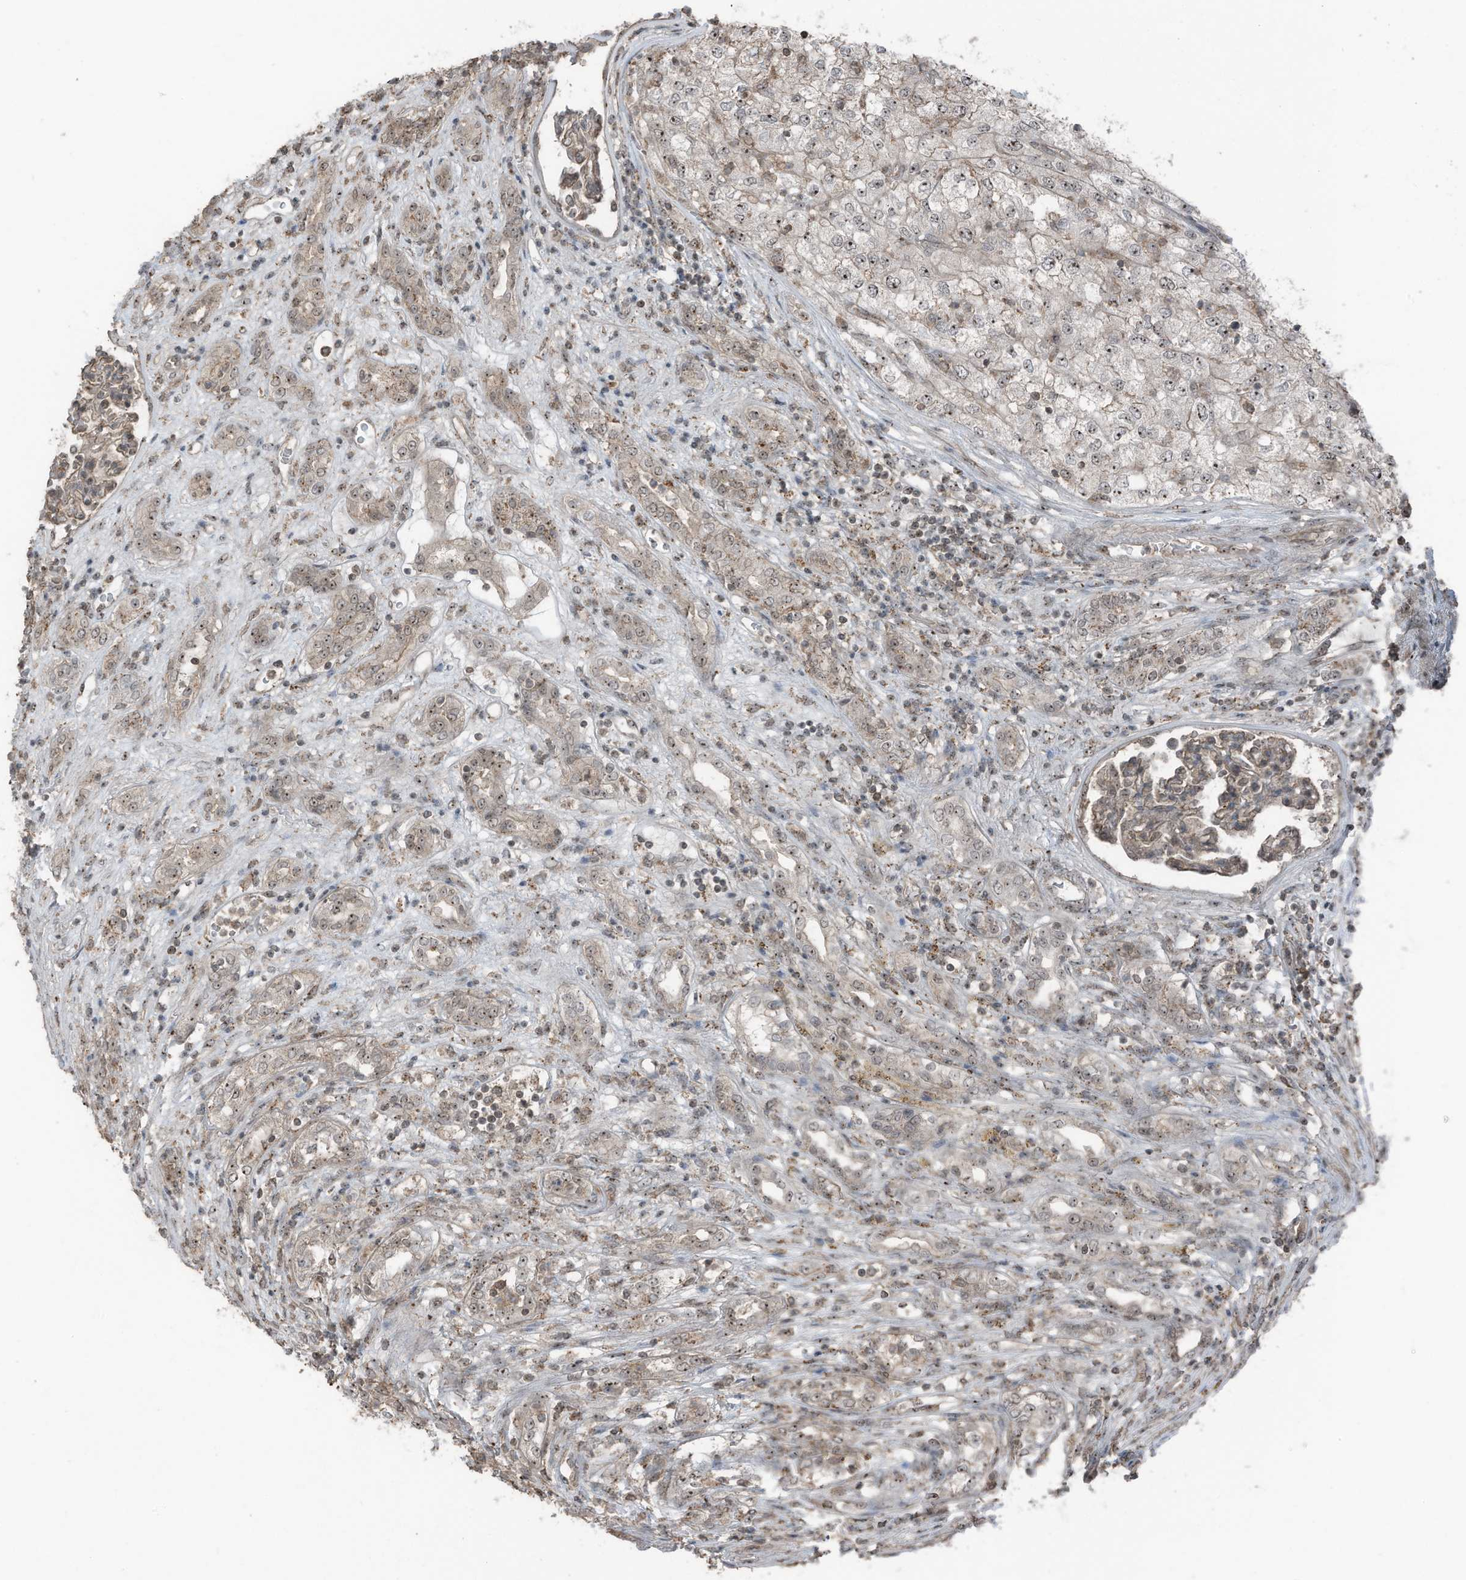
{"staining": {"intensity": "moderate", "quantity": ">75%", "location": "nuclear"}, "tissue": "renal cancer", "cell_type": "Tumor cells", "image_type": "cancer", "snomed": [{"axis": "morphology", "description": "Adenocarcinoma, NOS"}, {"axis": "topography", "description": "Kidney"}], "caption": "Brown immunohistochemical staining in renal cancer (adenocarcinoma) demonstrates moderate nuclear staining in about >75% of tumor cells.", "gene": "UTP3", "patient": {"sex": "female", "age": 54}}